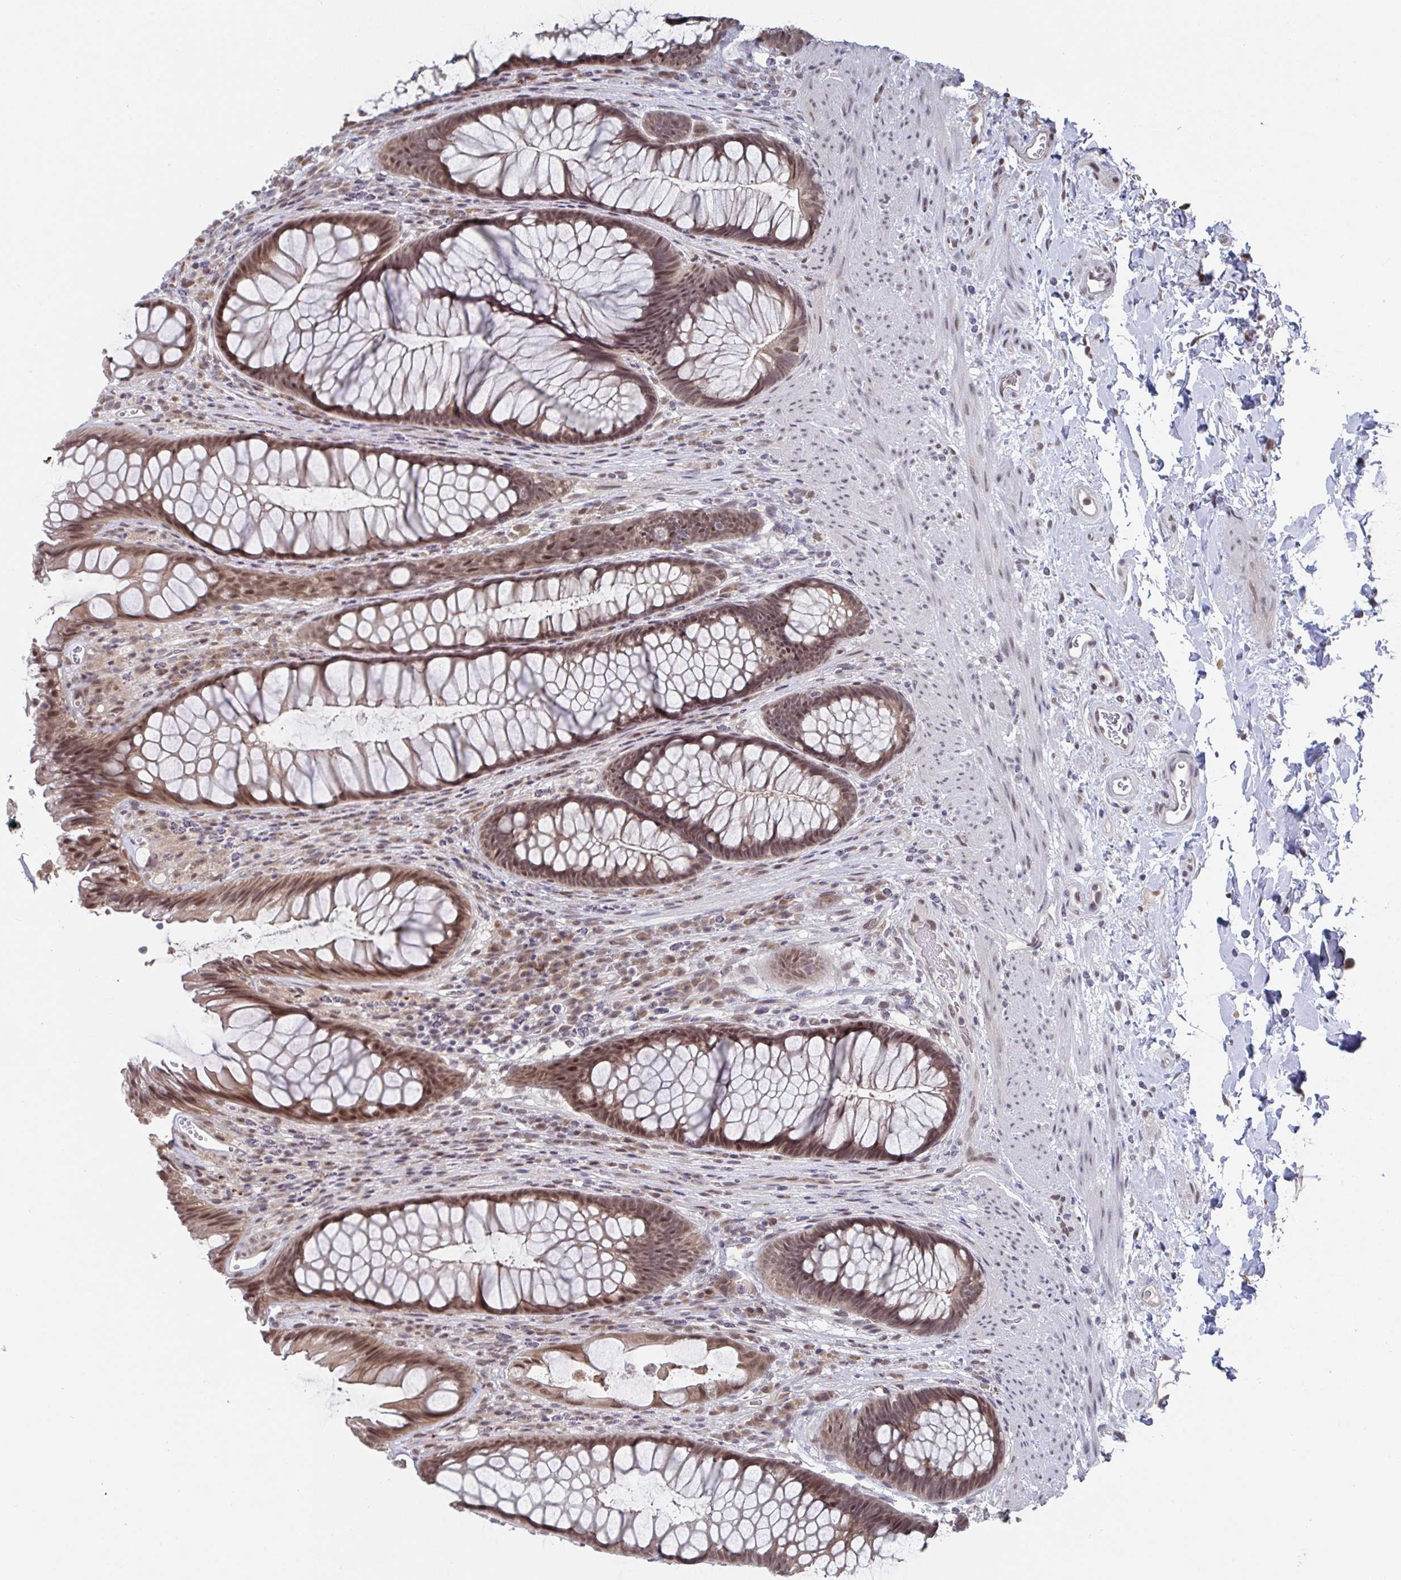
{"staining": {"intensity": "moderate", "quantity": ">75%", "location": "cytoplasmic/membranous,nuclear"}, "tissue": "rectum", "cell_type": "Glandular cells", "image_type": "normal", "snomed": [{"axis": "morphology", "description": "Normal tissue, NOS"}, {"axis": "topography", "description": "Rectum"}], "caption": "Moderate cytoplasmic/membranous,nuclear protein staining is identified in about >75% of glandular cells in rectum. (Brightfield microscopy of DAB IHC at high magnification).", "gene": "JMJD1C", "patient": {"sex": "male", "age": 53}}